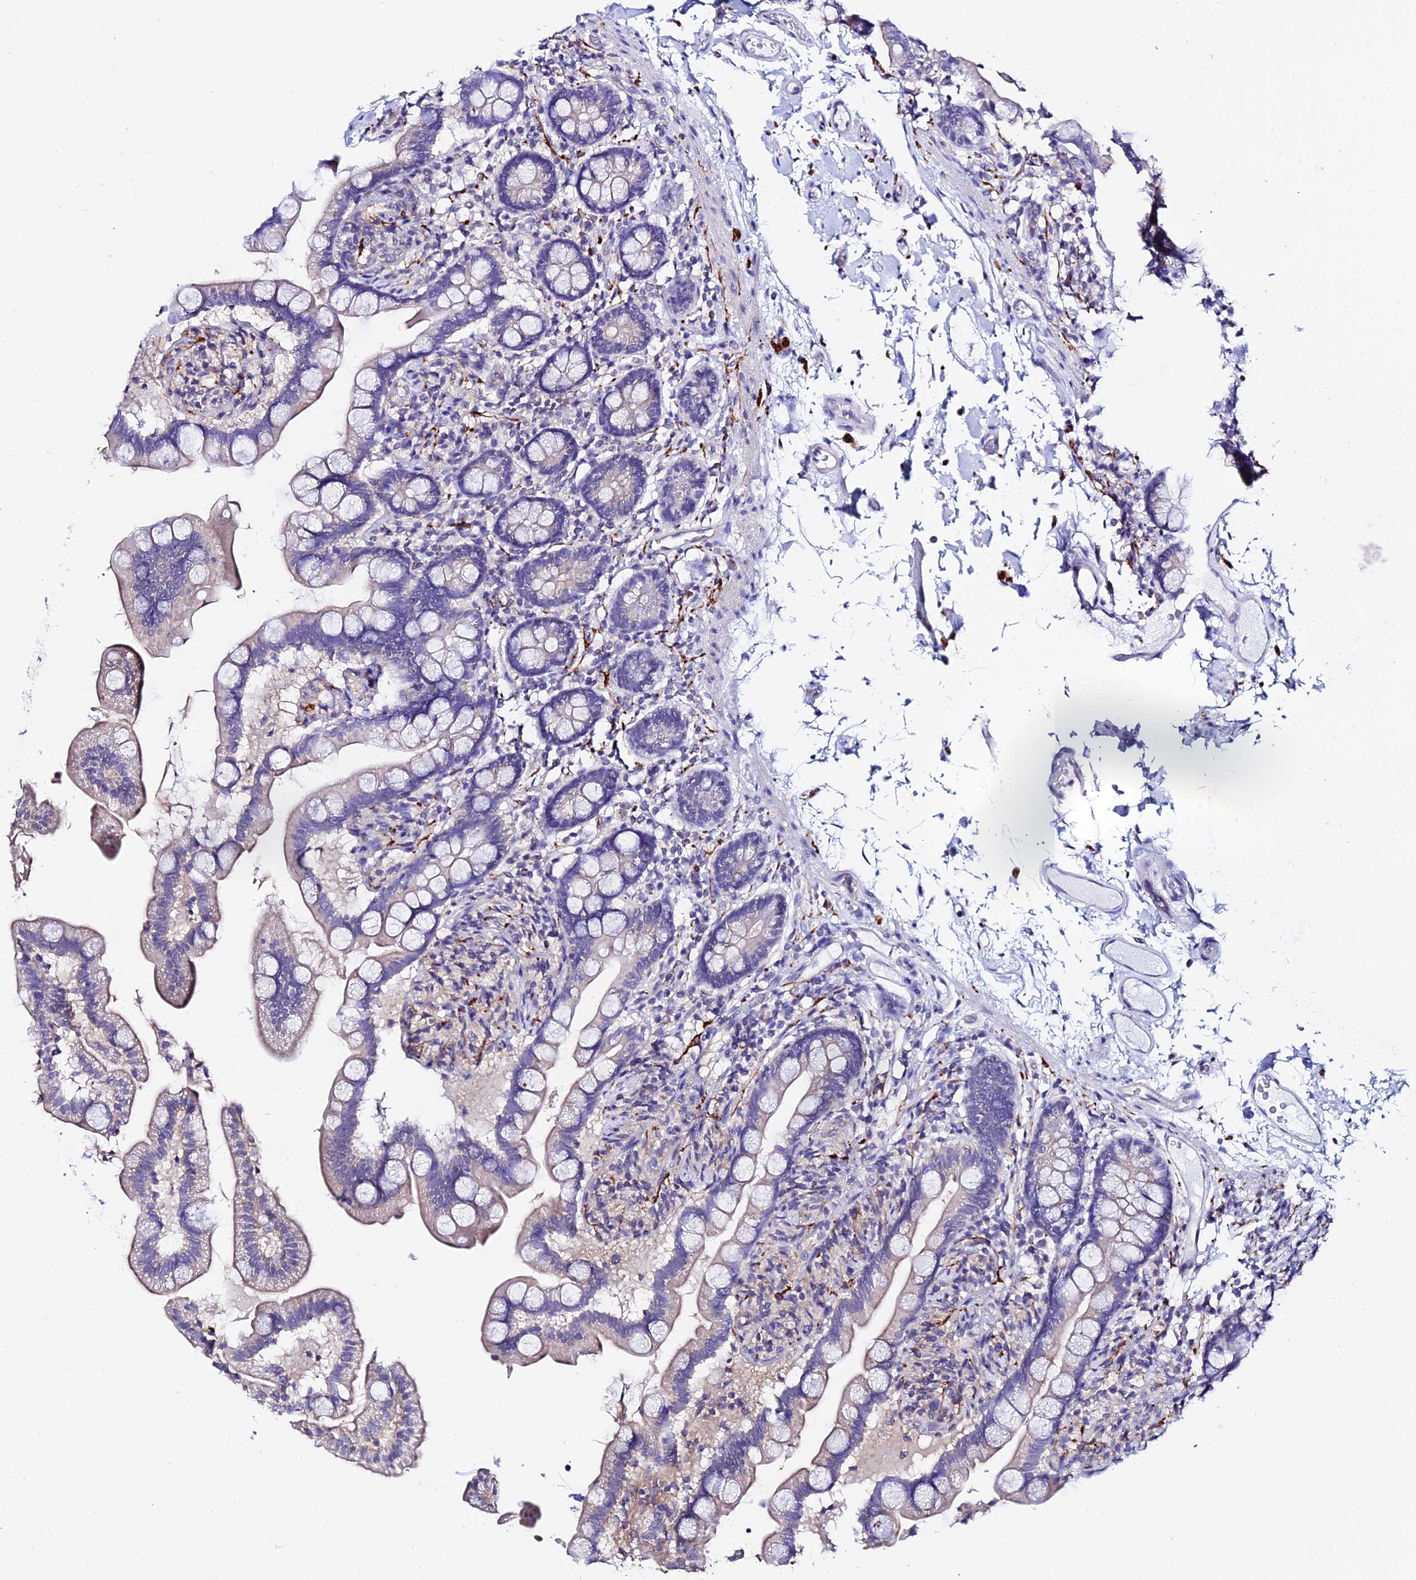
{"staining": {"intensity": "weak", "quantity": "<25%", "location": "cytoplasmic/membranous"}, "tissue": "small intestine", "cell_type": "Glandular cells", "image_type": "normal", "snomed": [{"axis": "morphology", "description": "Normal tissue, NOS"}, {"axis": "topography", "description": "Small intestine"}], "caption": "A high-resolution micrograph shows IHC staining of unremarkable small intestine, which exhibits no significant expression in glandular cells. Nuclei are stained in blue.", "gene": "ATG16L2", "patient": {"sex": "female", "age": 64}}